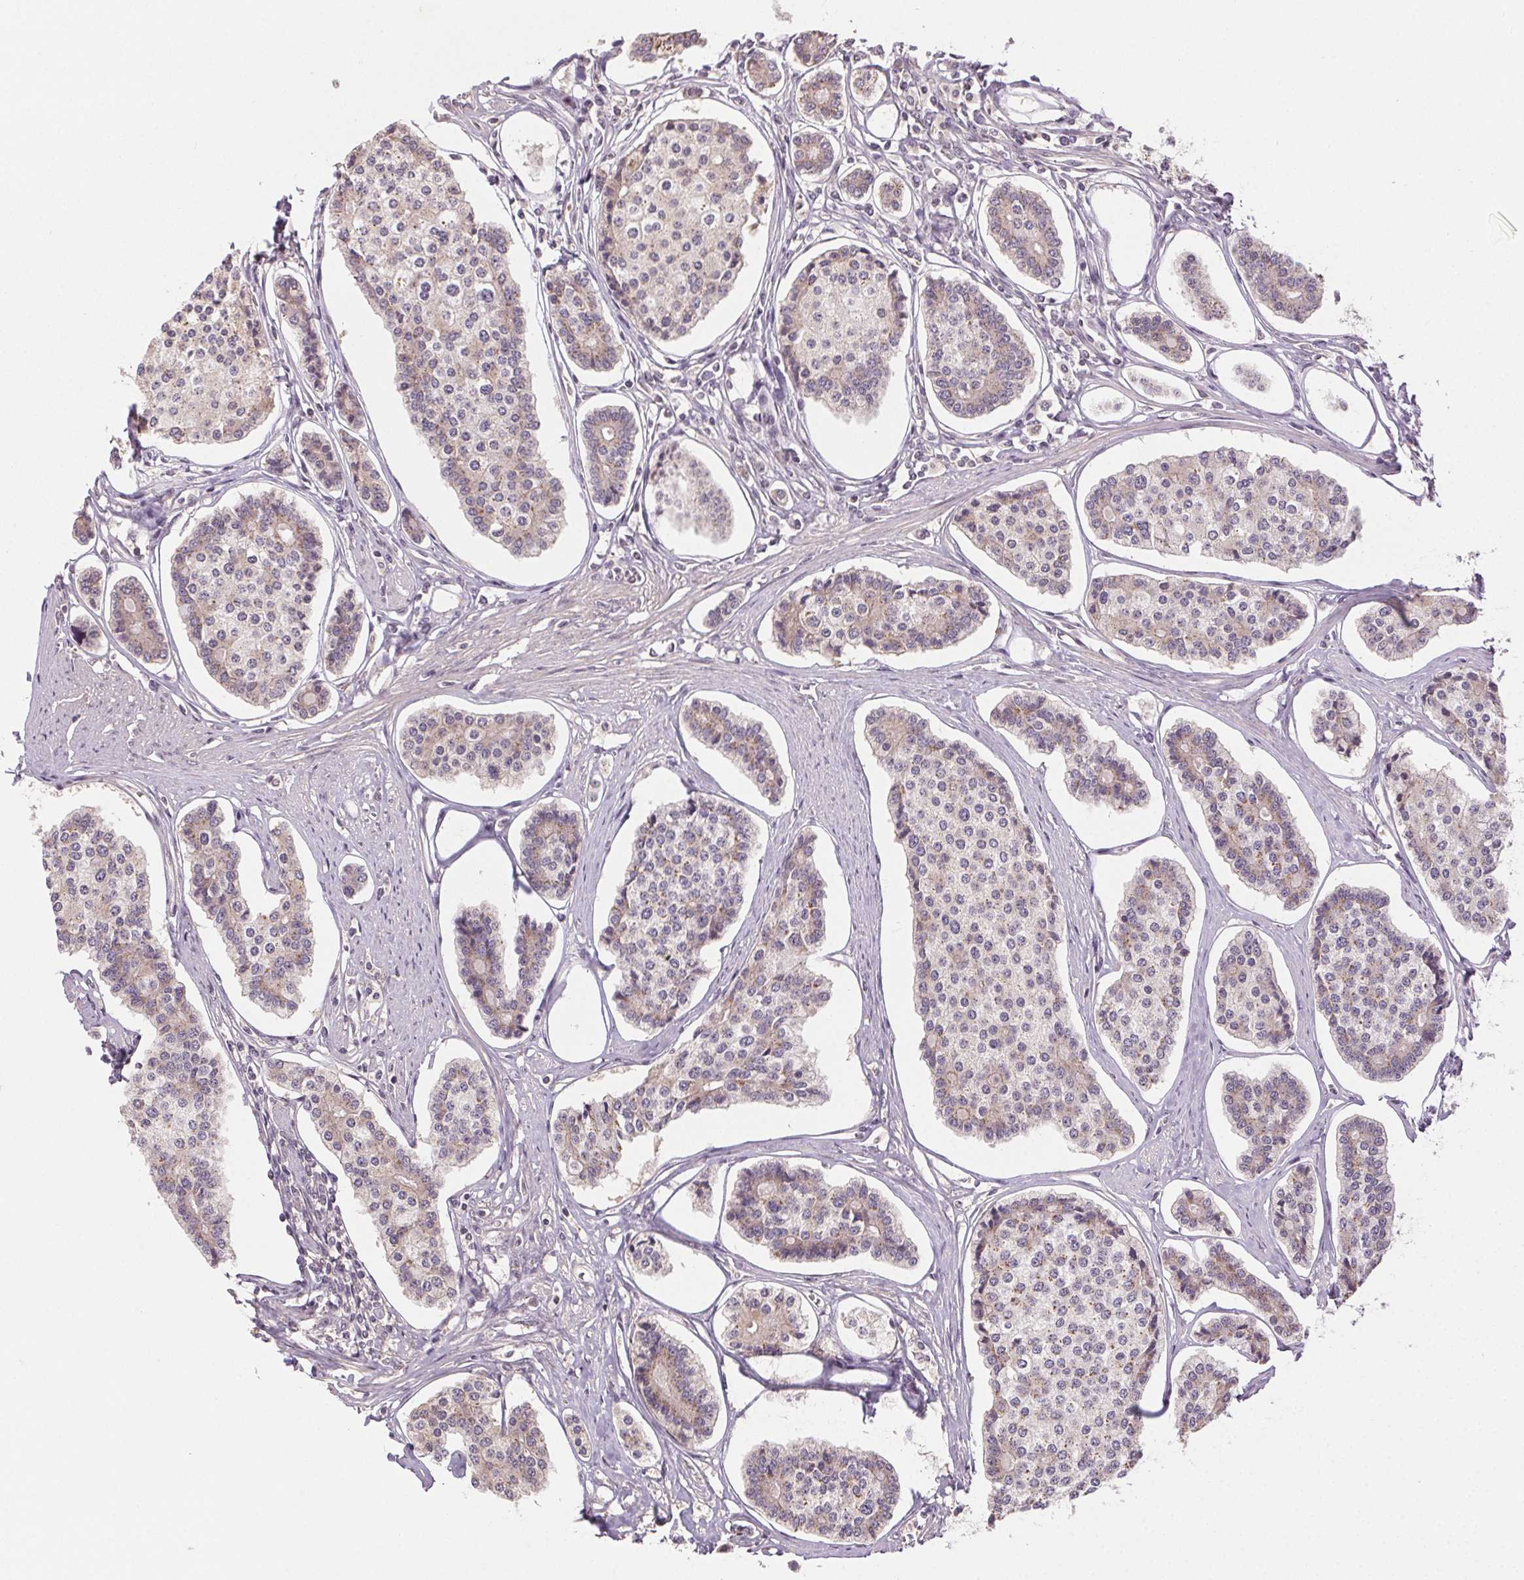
{"staining": {"intensity": "weak", "quantity": "25%-75%", "location": "cytoplasmic/membranous"}, "tissue": "carcinoid", "cell_type": "Tumor cells", "image_type": "cancer", "snomed": [{"axis": "morphology", "description": "Carcinoid, malignant, NOS"}, {"axis": "topography", "description": "Small intestine"}], "caption": "Immunohistochemistry (IHC) (DAB (3,3'-diaminobenzidine)) staining of human carcinoid demonstrates weak cytoplasmic/membranous protein staining in about 25%-75% of tumor cells.", "gene": "ATP1B3", "patient": {"sex": "female", "age": 65}}